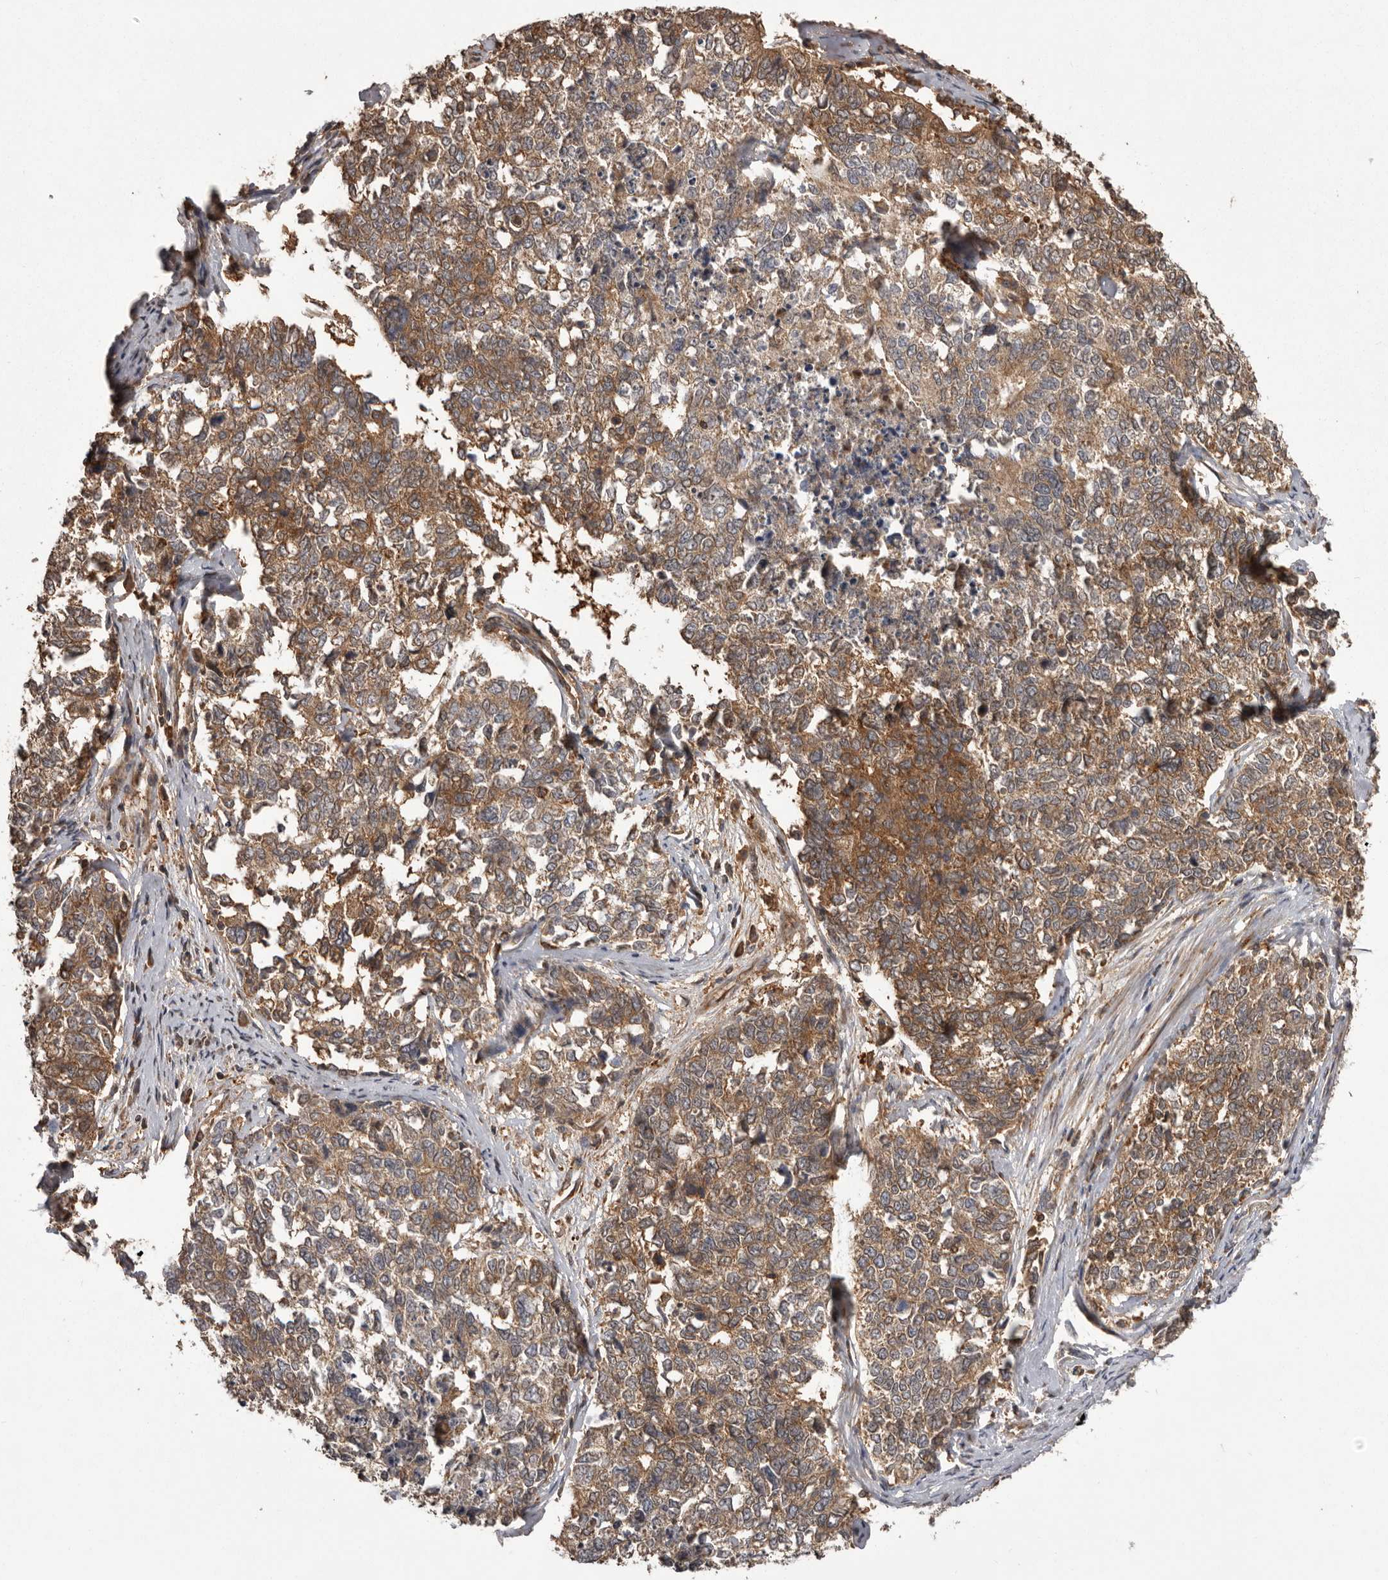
{"staining": {"intensity": "moderate", "quantity": ">75%", "location": "cytoplasmic/membranous"}, "tissue": "cervical cancer", "cell_type": "Tumor cells", "image_type": "cancer", "snomed": [{"axis": "morphology", "description": "Squamous cell carcinoma, NOS"}, {"axis": "topography", "description": "Cervix"}], "caption": "This micrograph demonstrates immunohistochemistry staining of human squamous cell carcinoma (cervical), with medium moderate cytoplasmic/membranous positivity in approximately >75% of tumor cells.", "gene": "SLC22A3", "patient": {"sex": "female", "age": 63}}